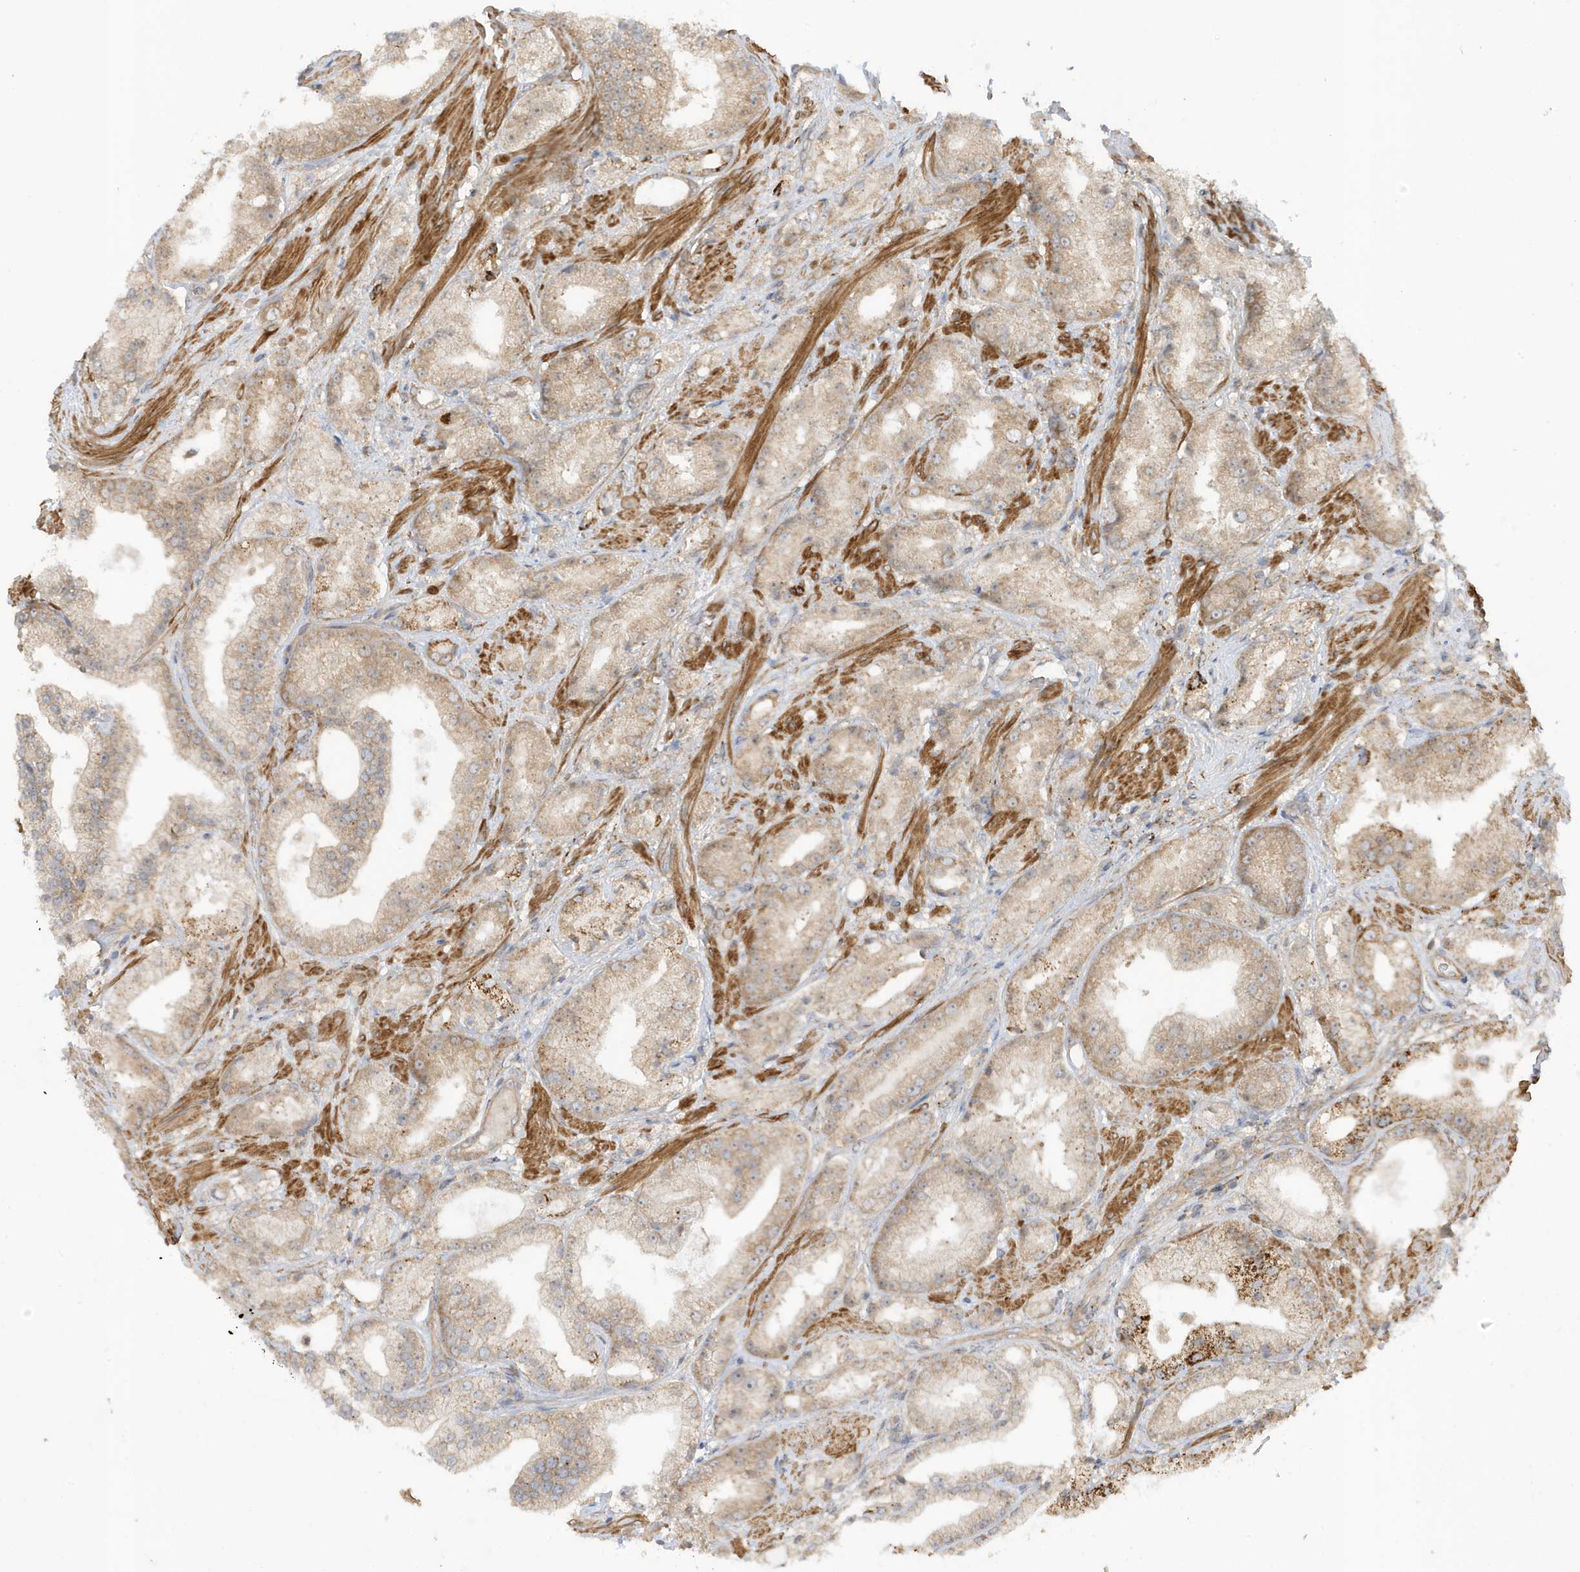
{"staining": {"intensity": "weak", "quantity": ">75%", "location": "cytoplasmic/membranous"}, "tissue": "prostate cancer", "cell_type": "Tumor cells", "image_type": "cancer", "snomed": [{"axis": "morphology", "description": "Adenocarcinoma, Low grade"}, {"axis": "topography", "description": "Prostate"}], "caption": "Tumor cells display low levels of weak cytoplasmic/membranous staining in approximately >75% of cells in adenocarcinoma (low-grade) (prostate).", "gene": "DHX36", "patient": {"sex": "male", "age": 67}}